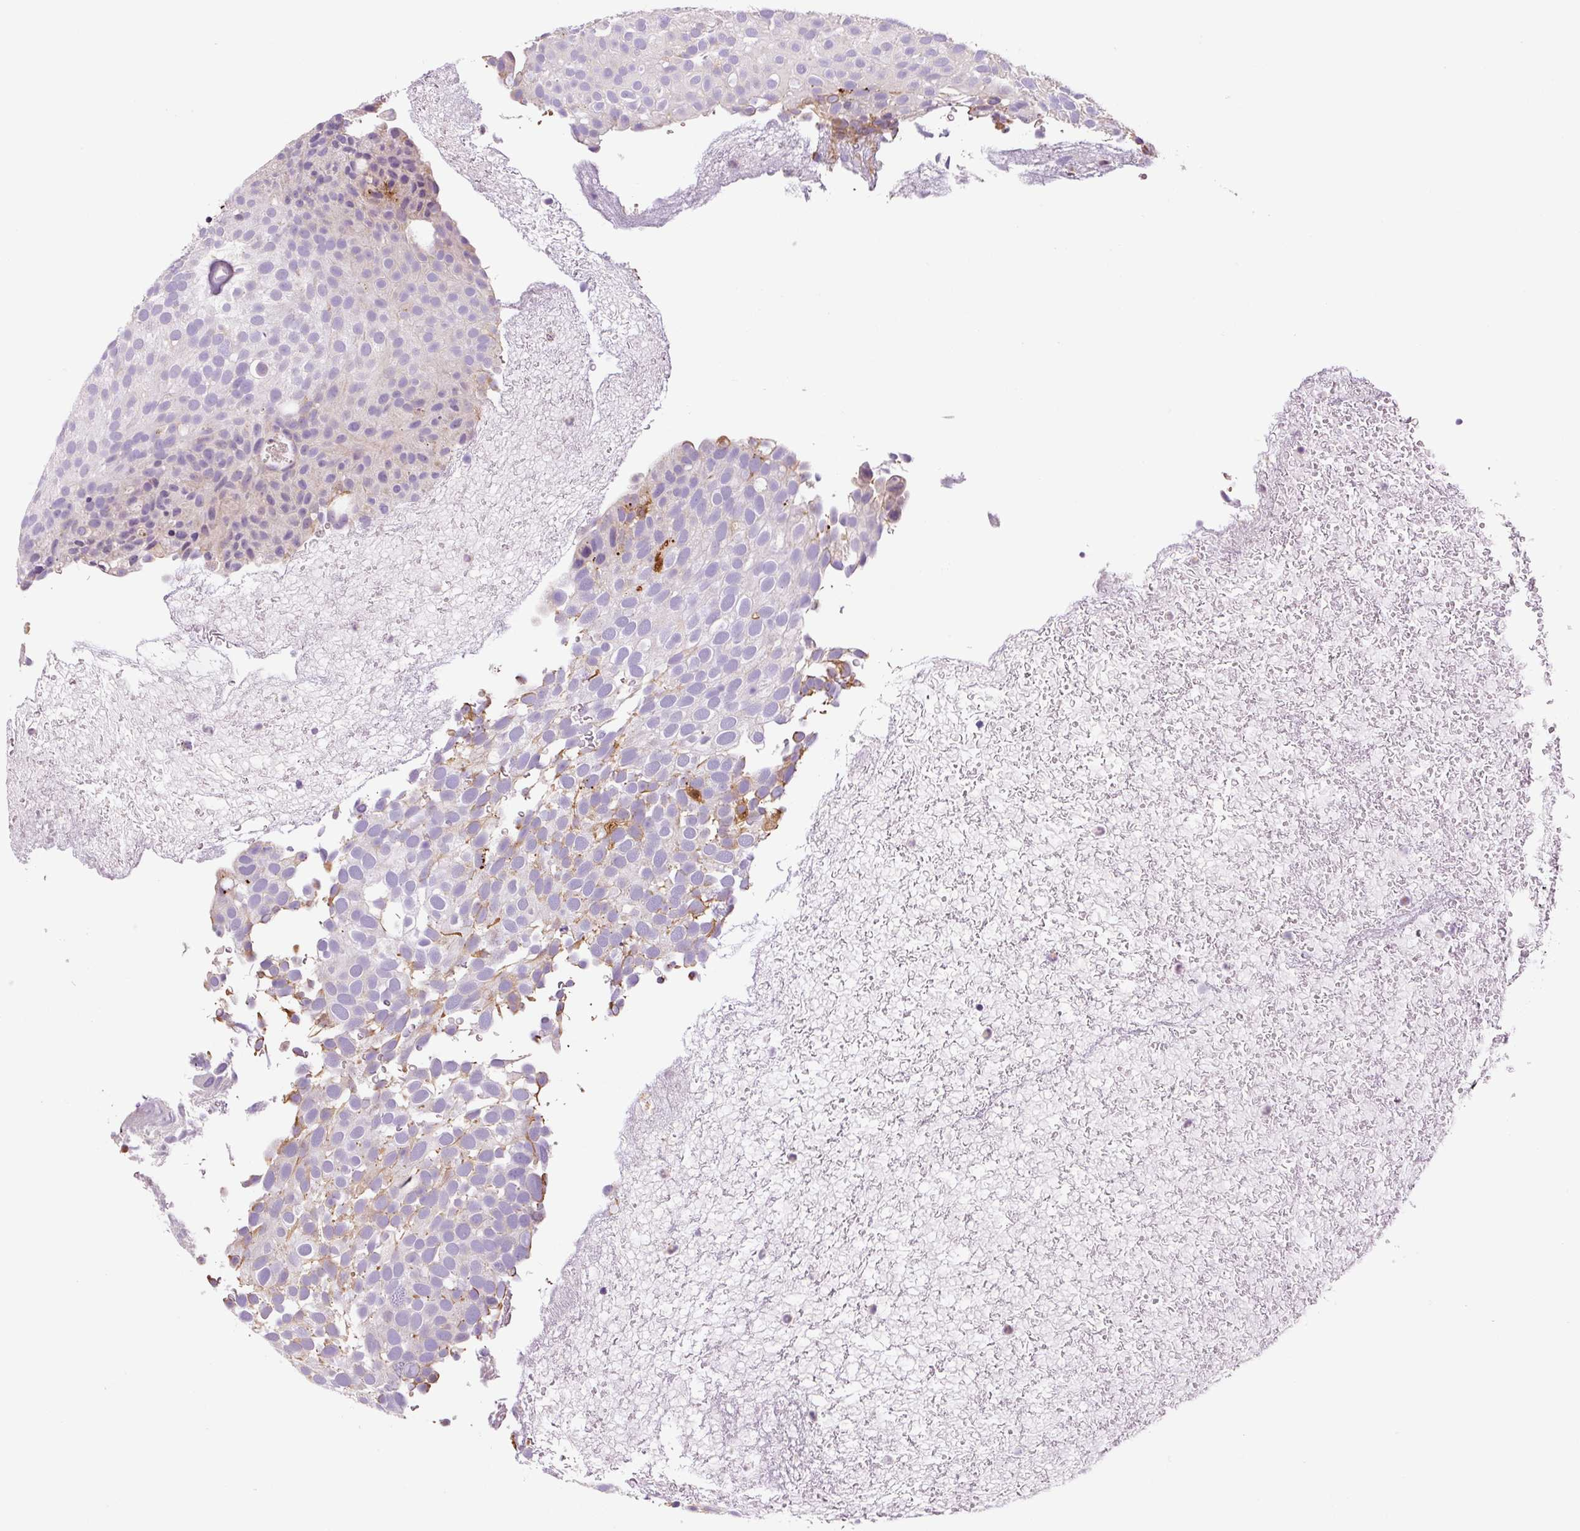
{"staining": {"intensity": "moderate", "quantity": "<25%", "location": "cytoplasmic/membranous"}, "tissue": "urothelial cancer", "cell_type": "Tumor cells", "image_type": "cancer", "snomed": [{"axis": "morphology", "description": "Urothelial carcinoma, Low grade"}, {"axis": "topography", "description": "Urinary bladder"}], "caption": "Immunohistochemistry of urothelial carcinoma (low-grade) demonstrates low levels of moderate cytoplasmic/membranous staining in about <25% of tumor cells.", "gene": "FUT10", "patient": {"sex": "male", "age": 78}}